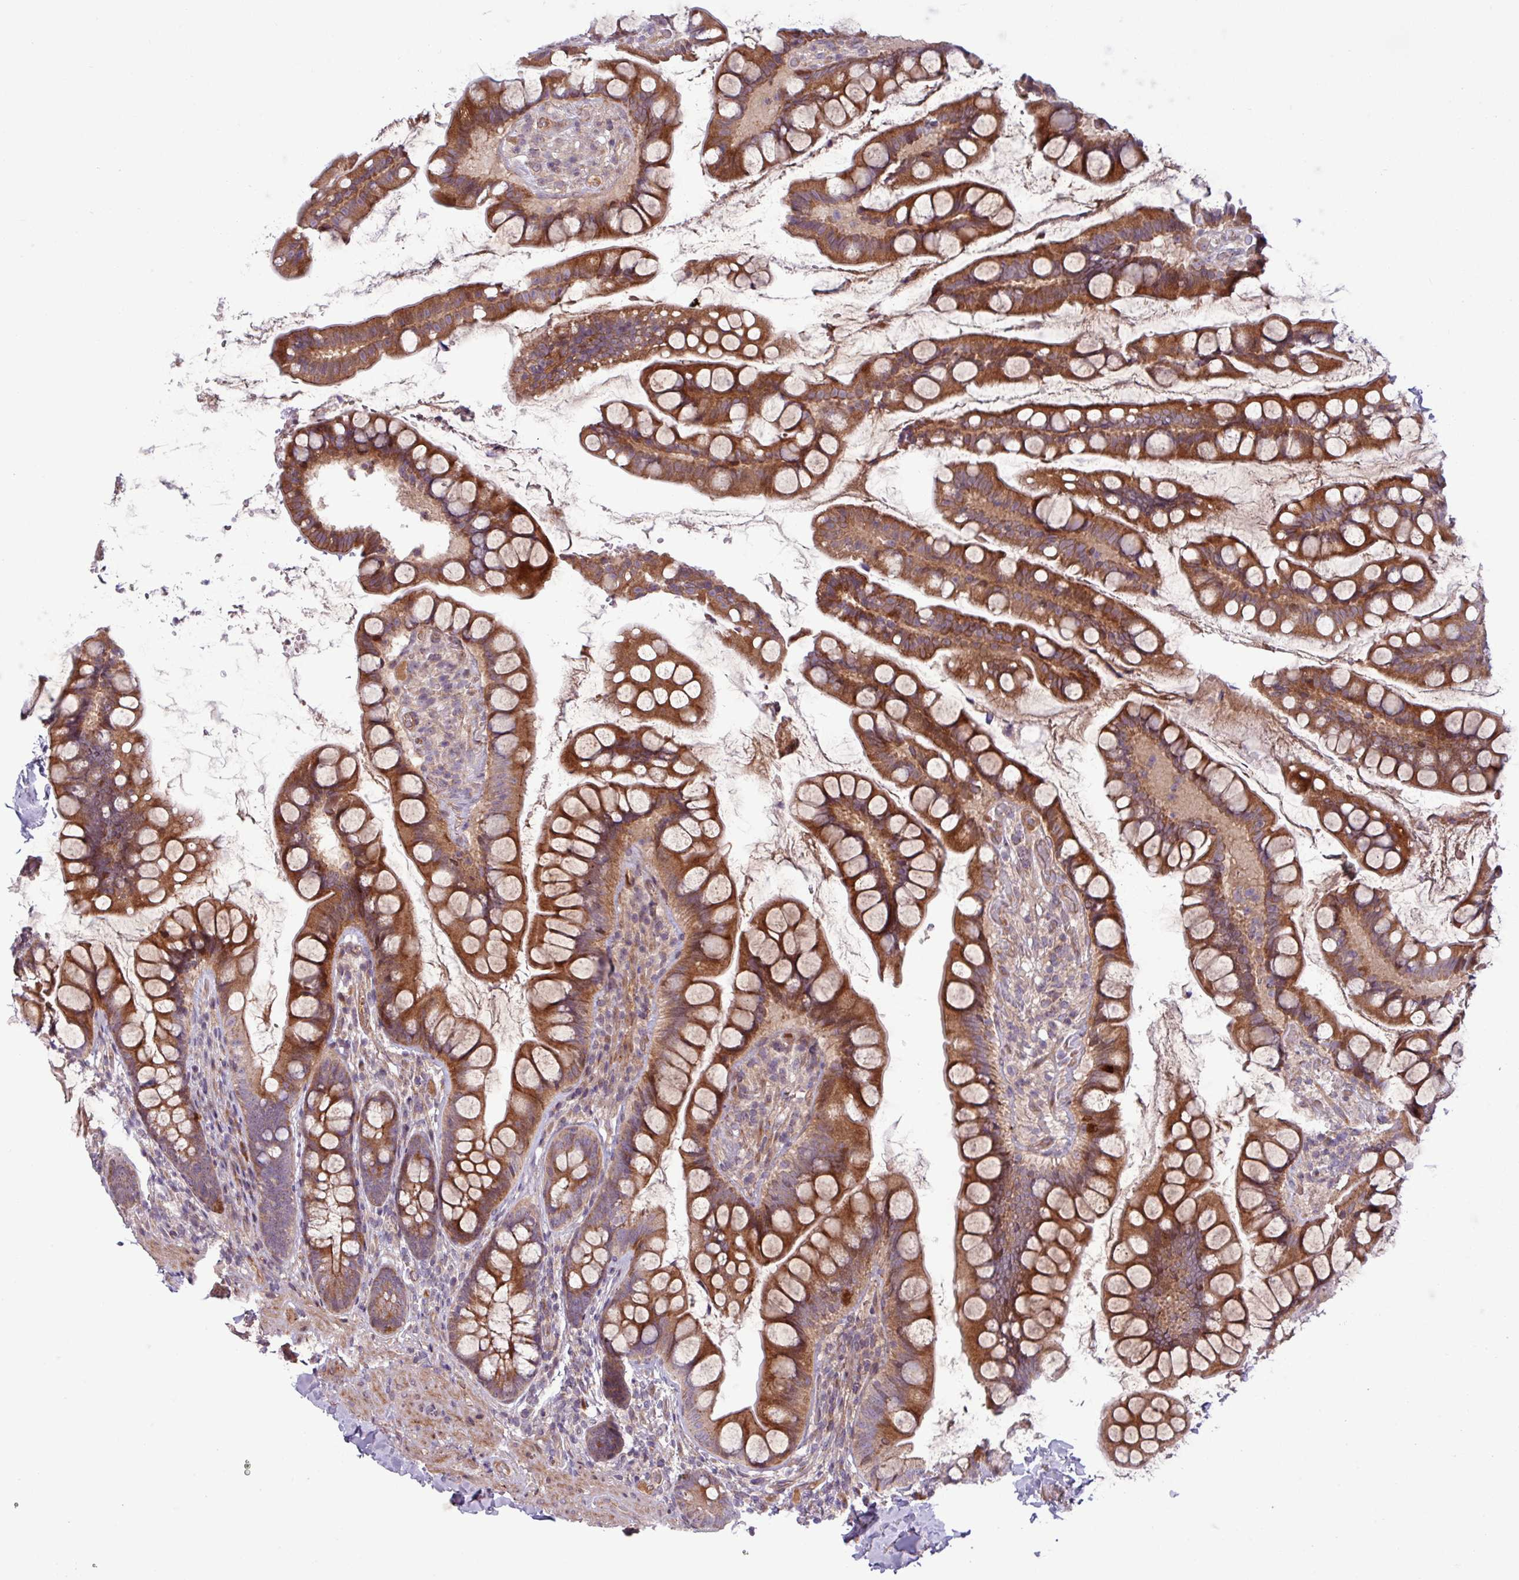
{"staining": {"intensity": "strong", "quantity": ">75%", "location": "cytoplasmic/membranous"}, "tissue": "small intestine", "cell_type": "Glandular cells", "image_type": "normal", "snomed": [{"axis": "morphology", "description": "Normal tissue, NOS"}, {"axis": "topography", "description": "Small intestine"}], "caption": "Small intestine stained with IHC exhibits strong cytoplasmic/membranous positivity in approximately >75% of glandular cells.", "gene": "TNFSF12", "patient": {"sex": "male", "age": 70}}